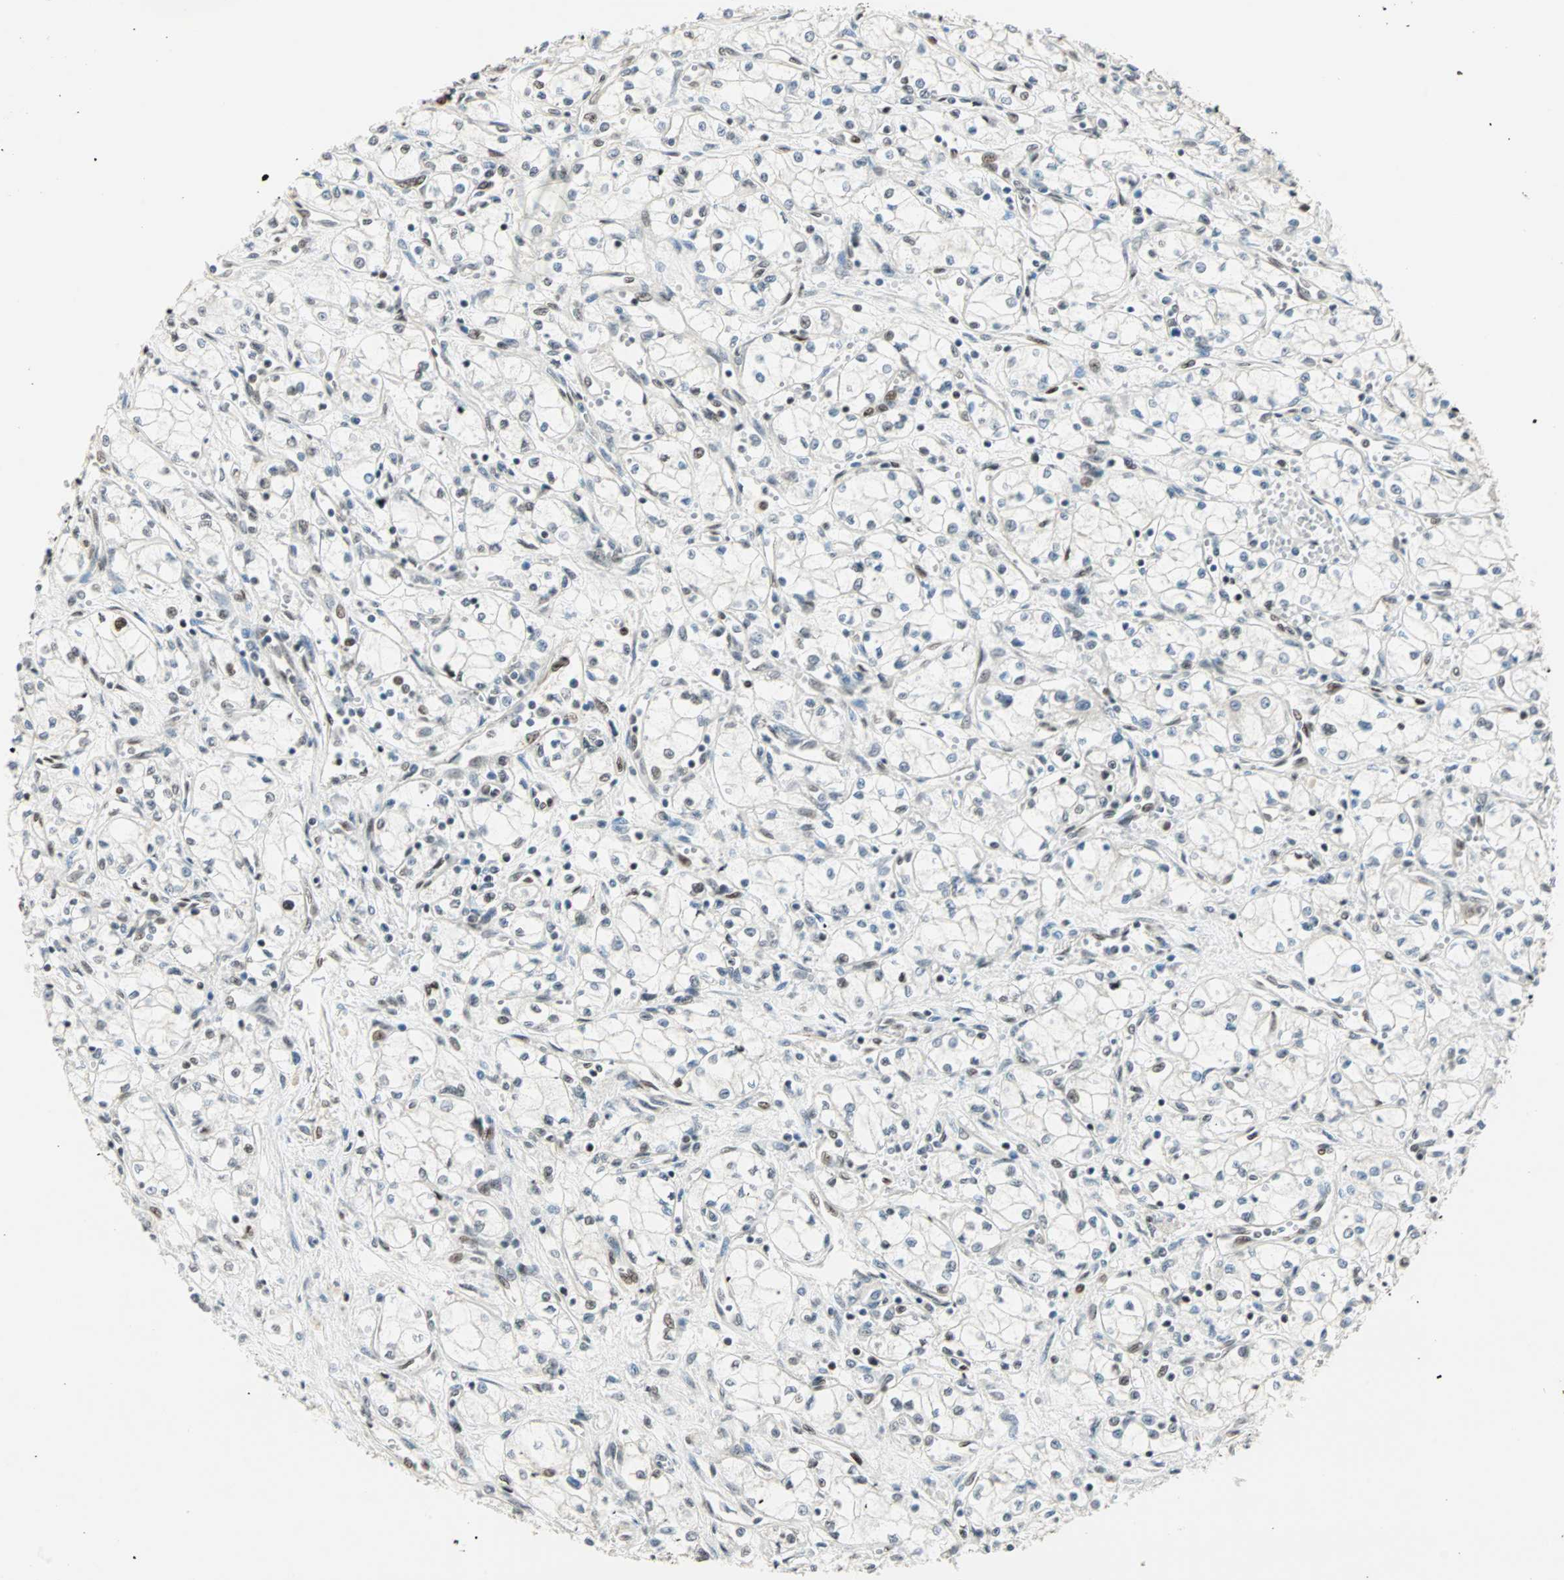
{"staining": {"intensity": "moderate", "quantity": "<25%", "location": "nuclear"}, "tissue": "renal cancer", "cell_type": "Tumor cells", "image_type": "cancer", "snomed": [{"axis": "morphology", "description": "Normal tissue, NOS"}, {"axis": "morphology", "description": "Adenocarcinoma, NOS"}, {"axis": "topography", "description": "Kidney"}], "caption": "Immunohistochemistry (IHC) of human adenocarcinoma (renal) reveals low levels of moderate nuclear expression in about <25% of tumor cells. Nuclei are stained in blue.", "gene": "BLM", "patient": {"sex": "male", "age": 59}}